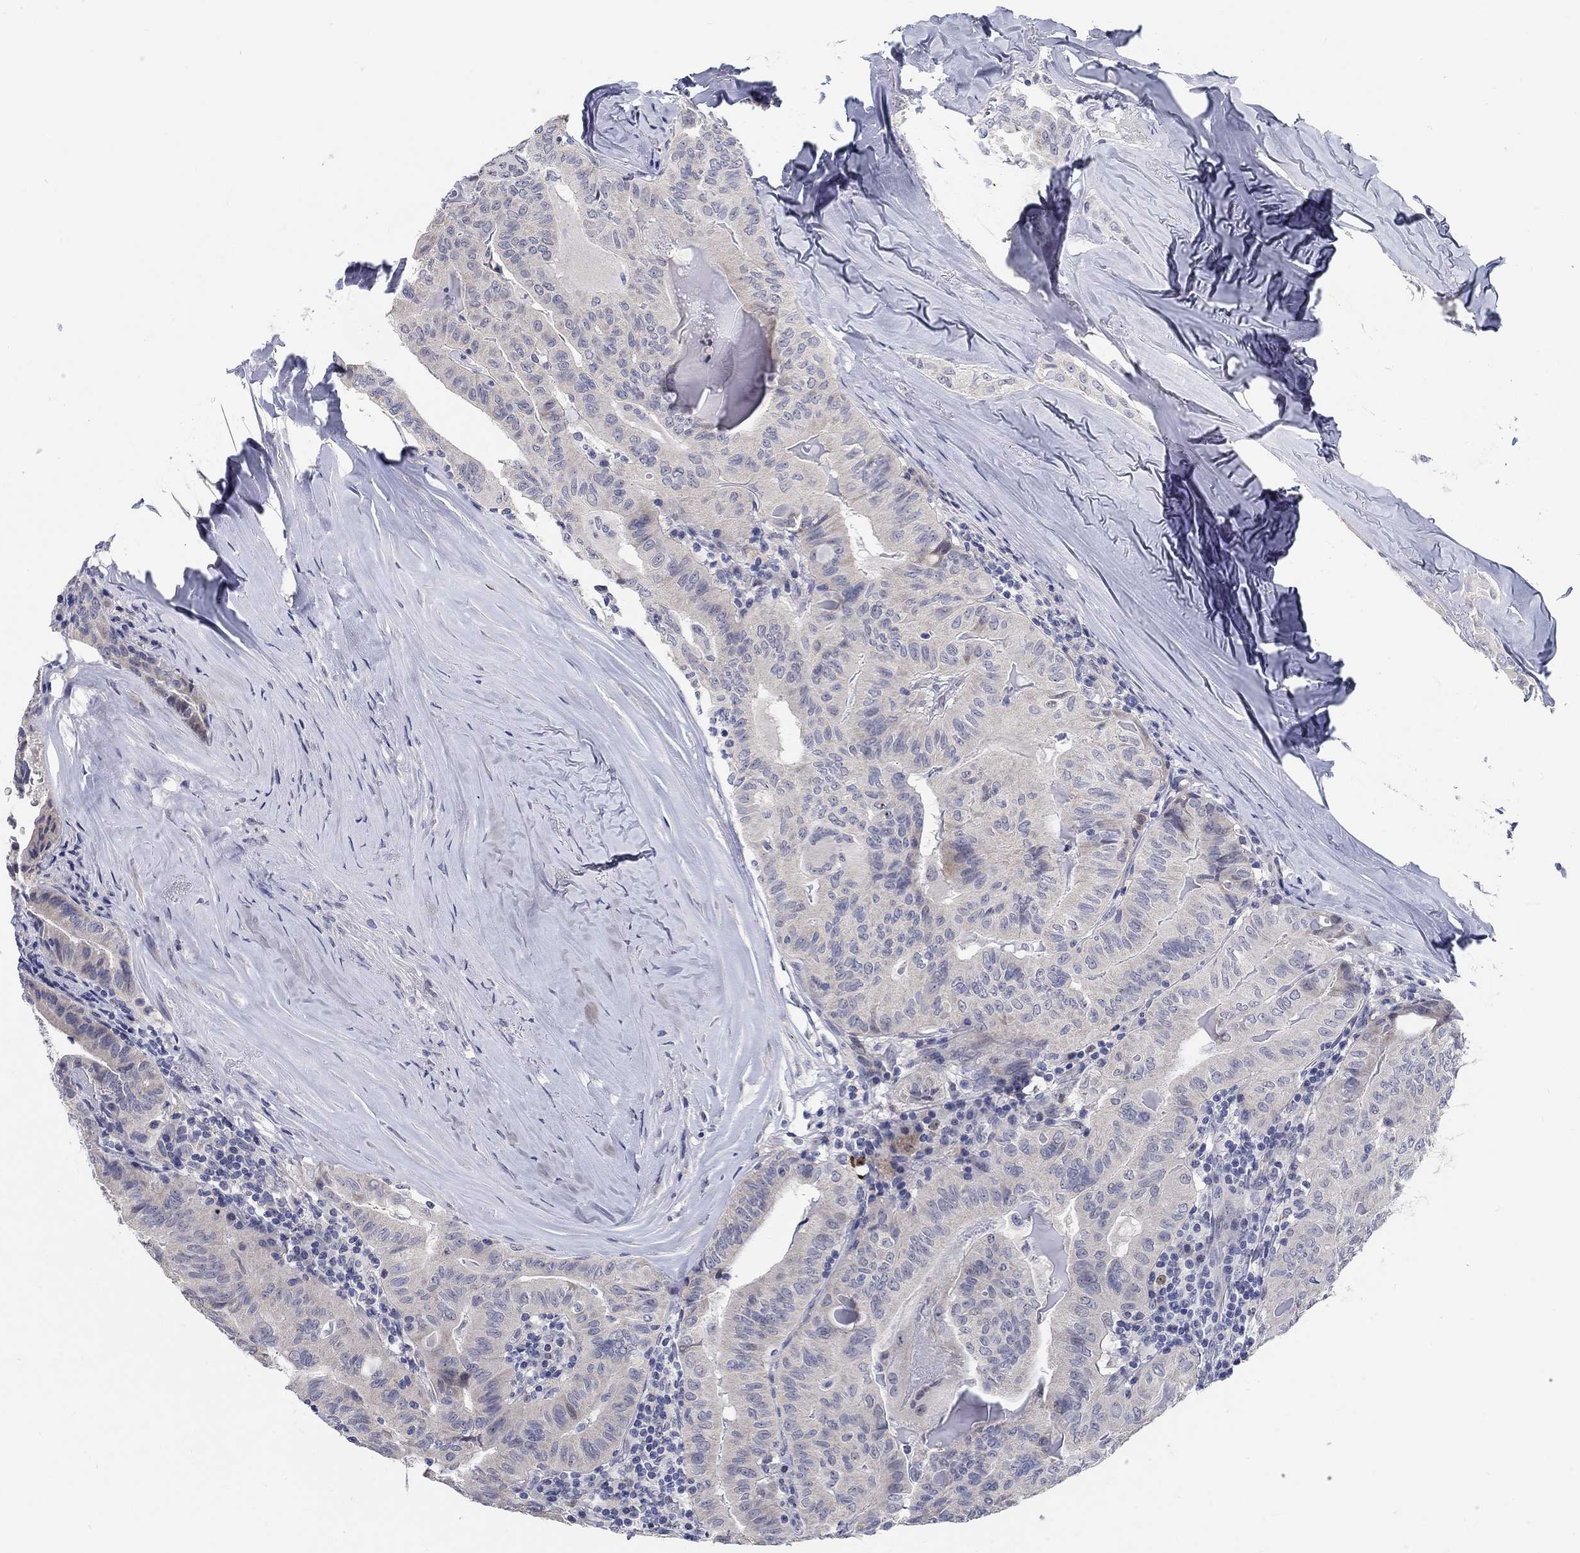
{"staining": {"intensity": "negative", "quantity": "none", "location": "none"}, "tissue": "thyroid cancer", "cell_type": "Tumor cells", "image_type": "cancer", "snomed": [{"axis": "morphology", "description": "Papillary adenocarcinoma, NOS"}, {"axis": "topography", "description": "Thyroid gland"}], "caption": "Photomicrograph shows no significant protein expression in tumor cells of thyroid cancer.", "gene": "SMIM18", "patient": {"sex": "female", "age": 68}}